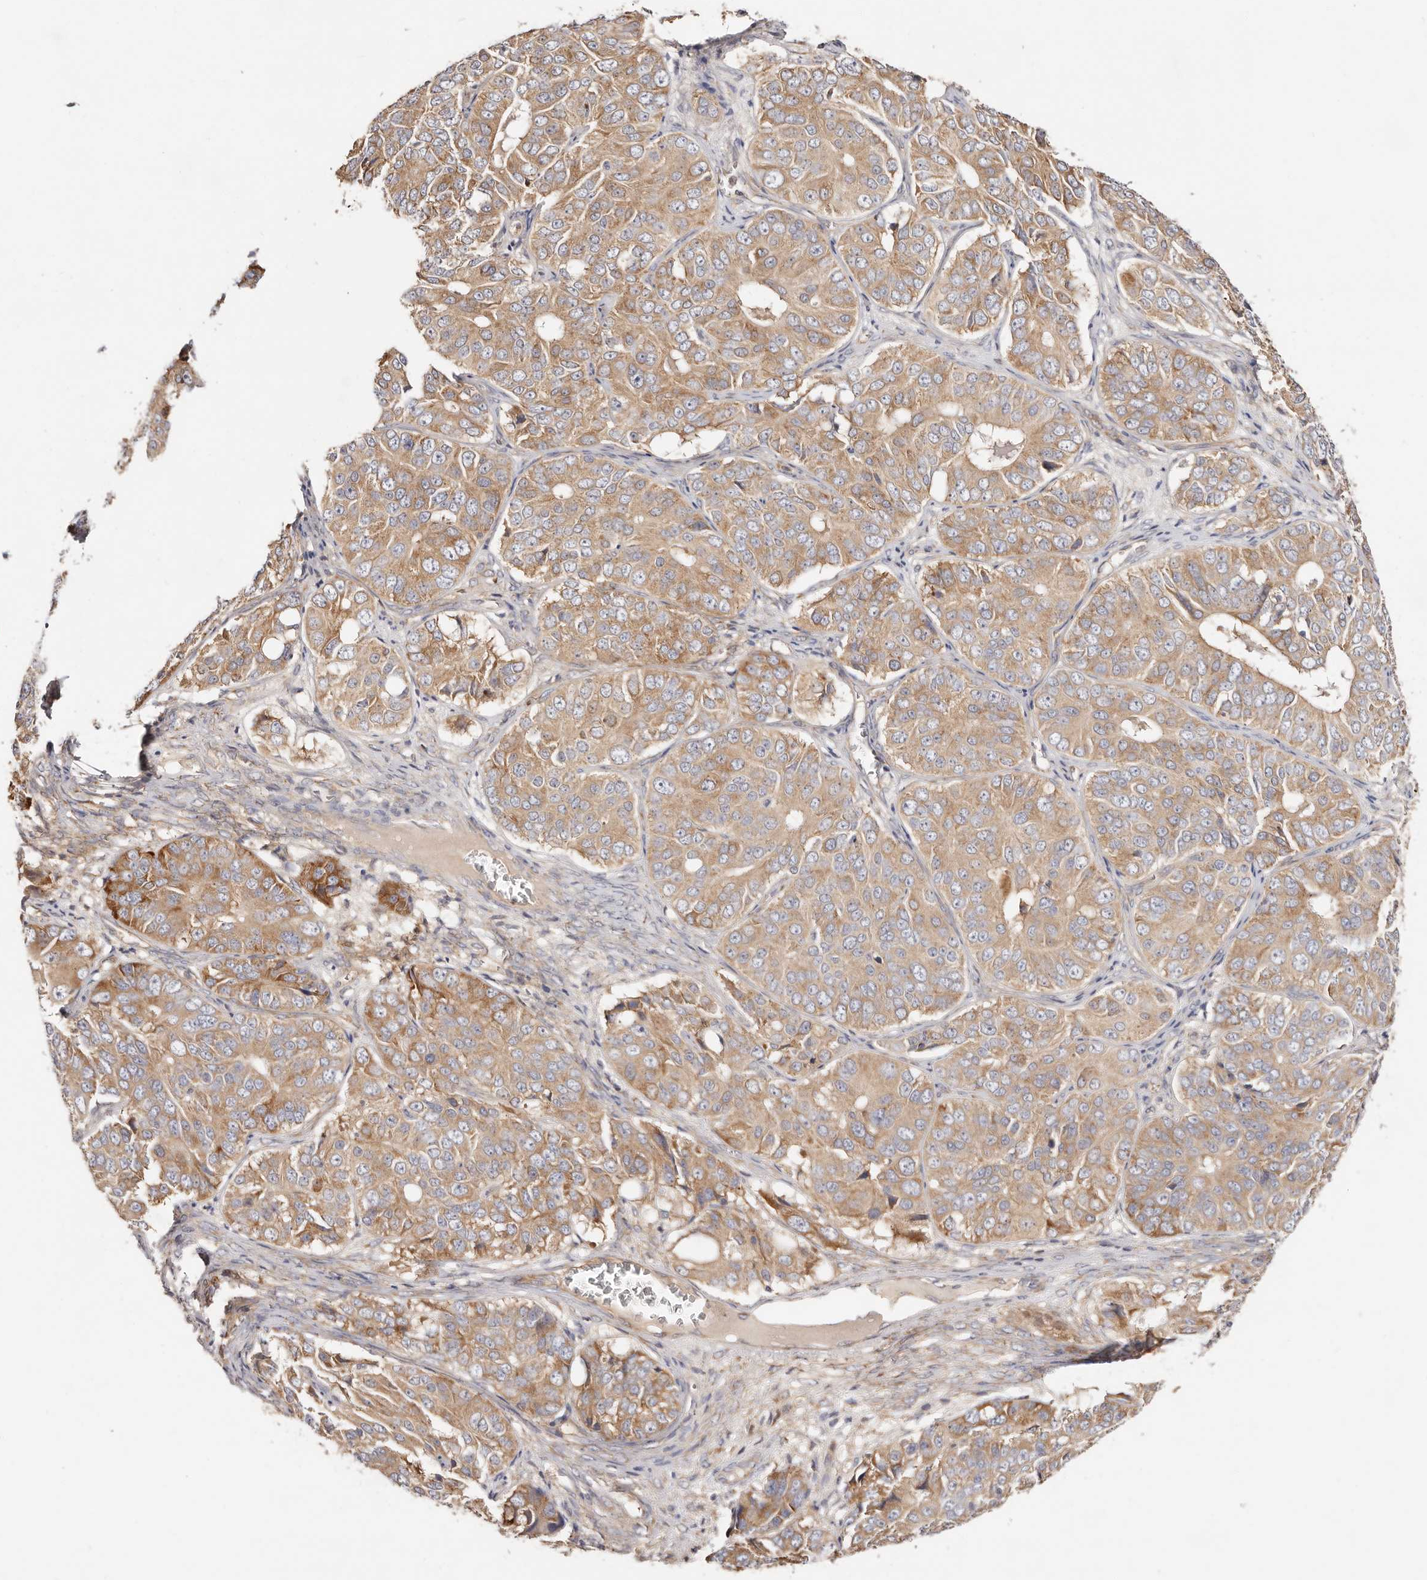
{"staining": {"intensity": "moderate", "quantity": ">75%", "location": "cytoplasmic/membranous"}, "tissue": "ovarian cancer", "cell_type": "Tumor cells", "image_type": "cancer", "snomed": [{"axis": "morphology", "description": "Carcinoma, endometroid"}, {"axis": "topography", "description": "Ovary"}], "caption": "Immunohistochemistry (IHC) micrograph of endometroid carcinoma (ovarian) stained for a protein (brown), which reveals medium levels of moderate cytoplasmic/membranous expression in about >75% of tumor cells.", "gene": "GNA13", "patient": {"sex": "female", "age": 51}}